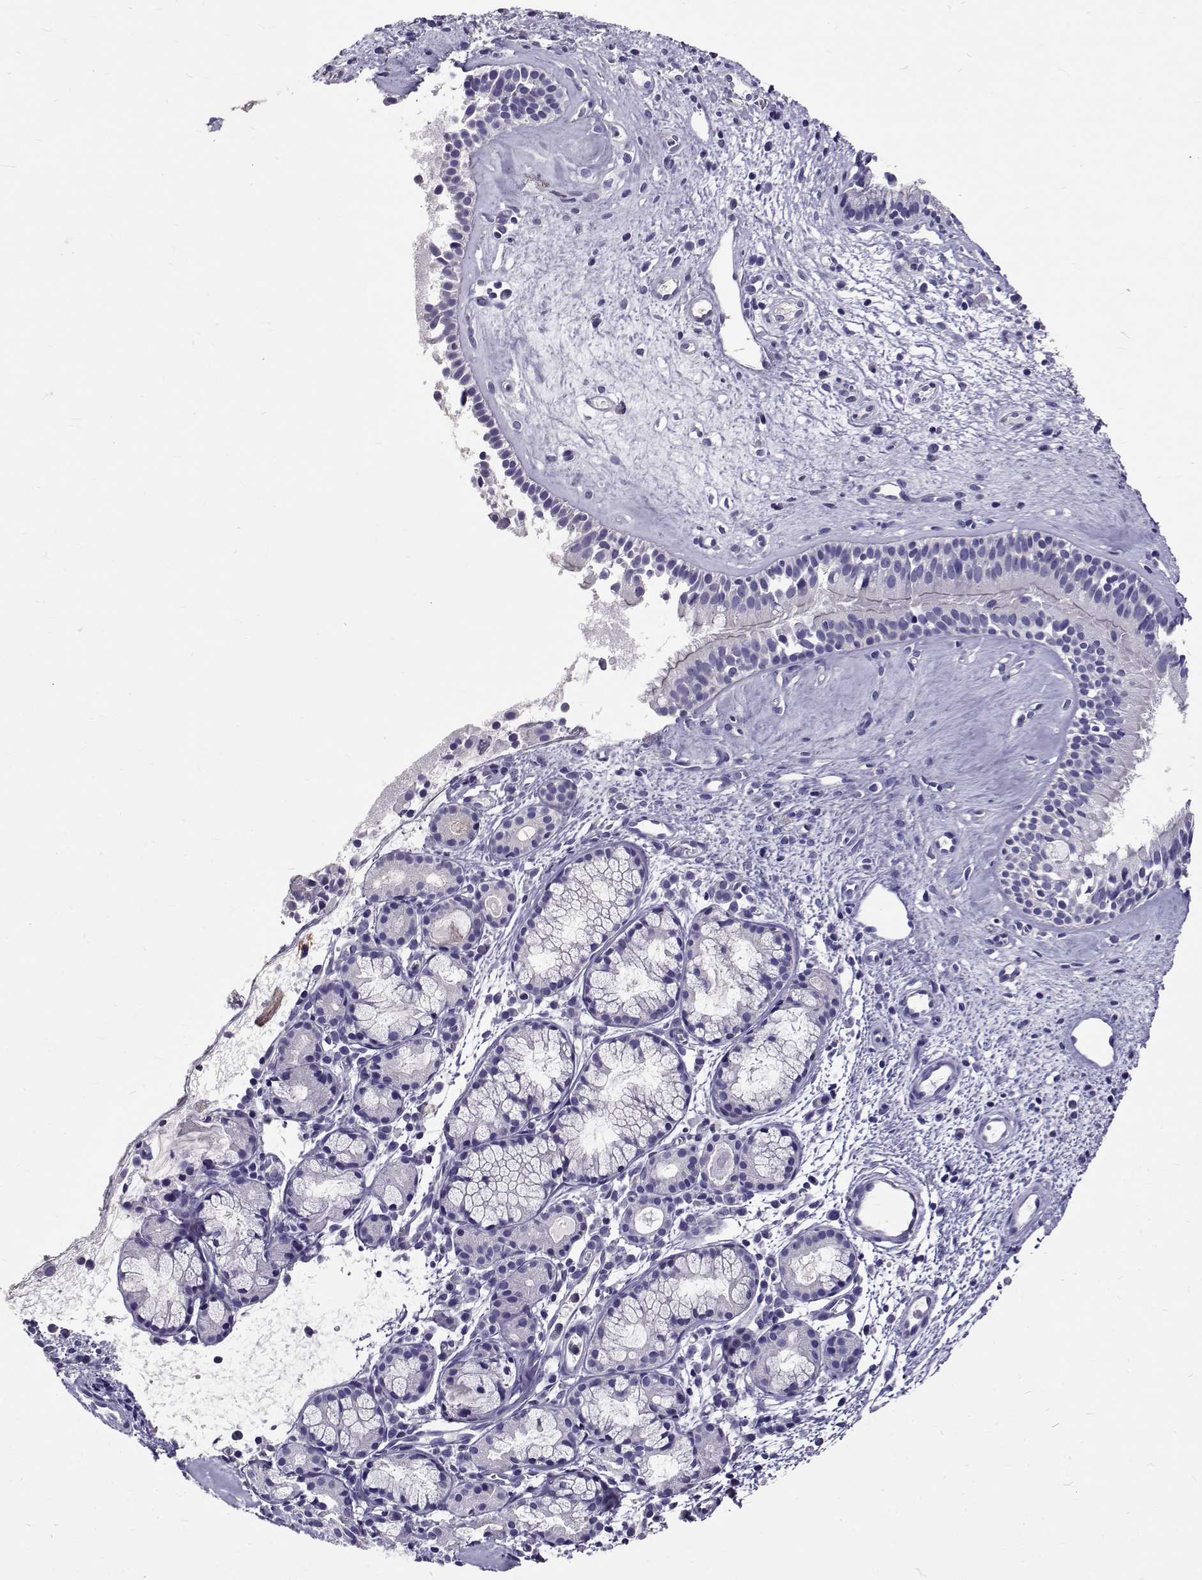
{"staining": {"intensity": "negative", "quantity": "none", "location": "none"}, "tissue": "nasopharynx", "cell_type": "Respiratory epithelial cells", "image_type": "normal", "snomed": [{"axis": "morphology", "description": "Normal tissue, NOS"}, {"axis": "topography", "description": "Nasopharynx"}], "caption": "Immunohistochemistry of normal nasopharynx exhibits no staining in respiratory epithelial cells. (DAB immunohistochemistry (IHC), high magnification).", "gene": "IGSF1", "patient": {"sex": "male", "age": 29}}